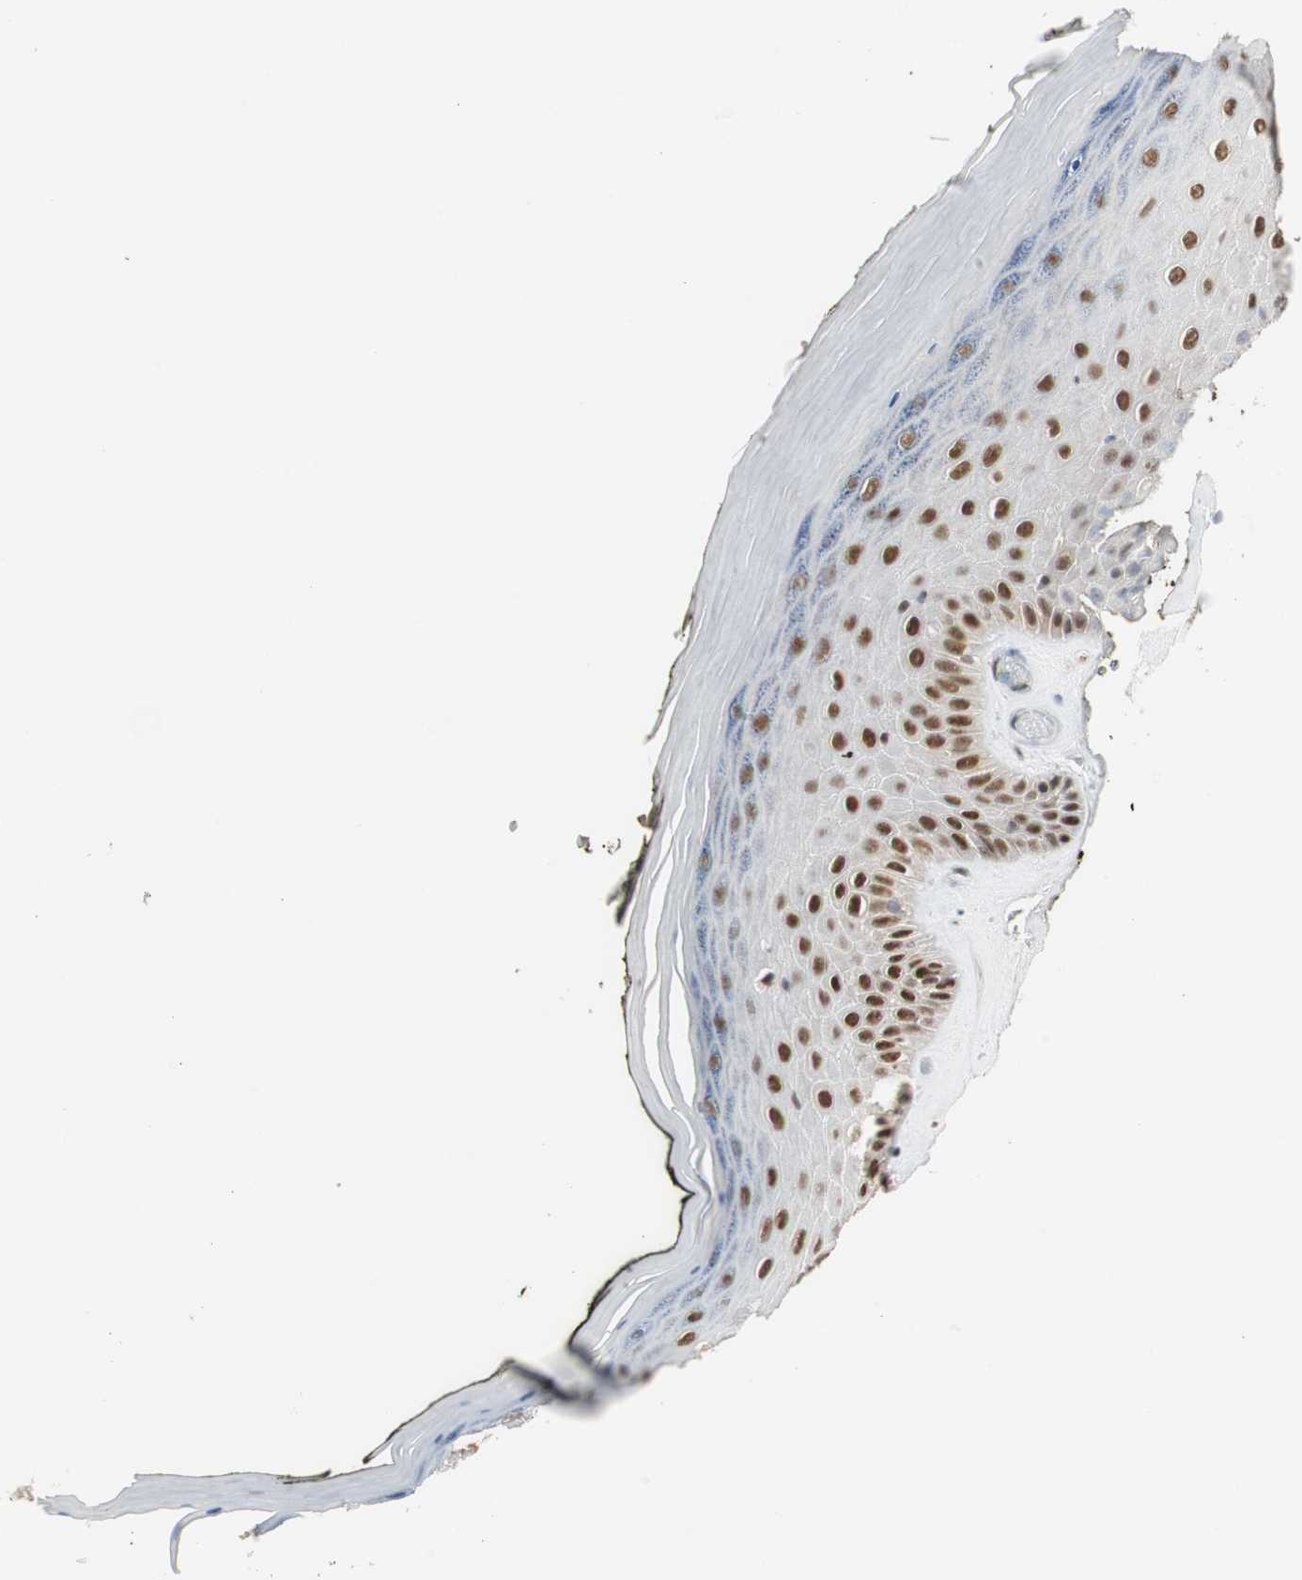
{"staining": {"intensity": "strong", "quantity": ">75%", "location": "nuclear"}, "tissue": "skin", "cell_type": "Epidermal cells", "image_type": "normal", "snomed": [{"axis": "morphology", "description": "Normal tissue, NOS"}, {"axis": "morphology", "description": "Inflammation, NOS"}, {"axis": "topography", "description": "Vulva"}], "caption": "Skin stained with immunohistochemistry reveals strong nuclear expression in approximately >75% of epidermal cells.", "gene": "RTF1", "patient": {"sex": "female", "age": 84}}